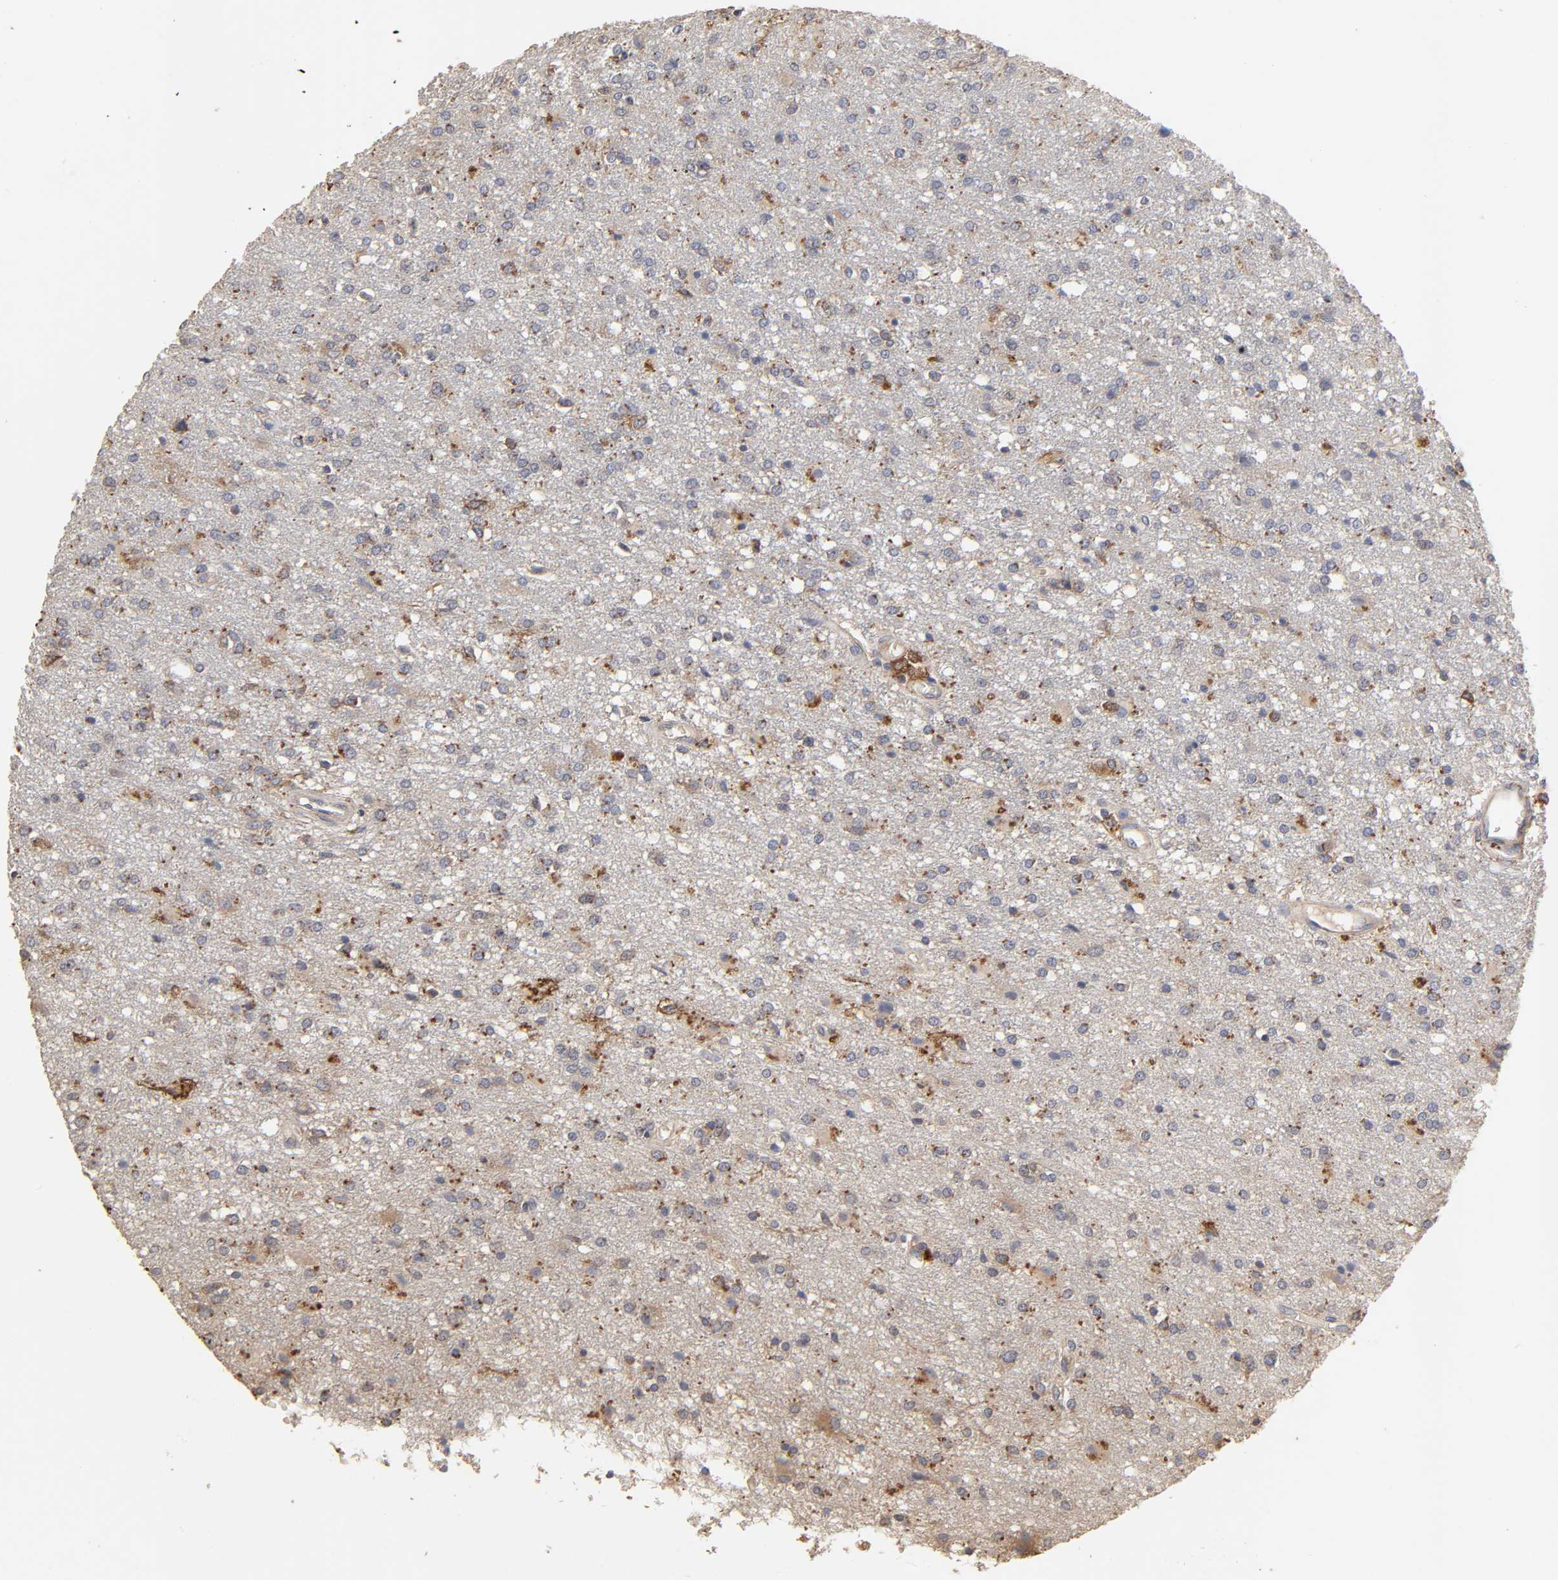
{"staining": {"intensity": "moderate", "quantity": "25%-75%", "location": "cytoplasmic/membranous"}, "tissue": "glioma", "cell_type": "Tumor cells", "image_type": "cancer", "snomed": [{"axis": "morphology", "description": "Glioma, malignant, High grade"}, {"axis": "topography", "description": "Cerebral cortex"}], "caption": "Malignant high-grade glioma stained for a protein (brown) displays moderate cytoplasmic/membranous positive staining in approximately 25%-75% of tumor cells.", "gene": "EIF4G2", "patient": {"sex": "male", "age": 76}}